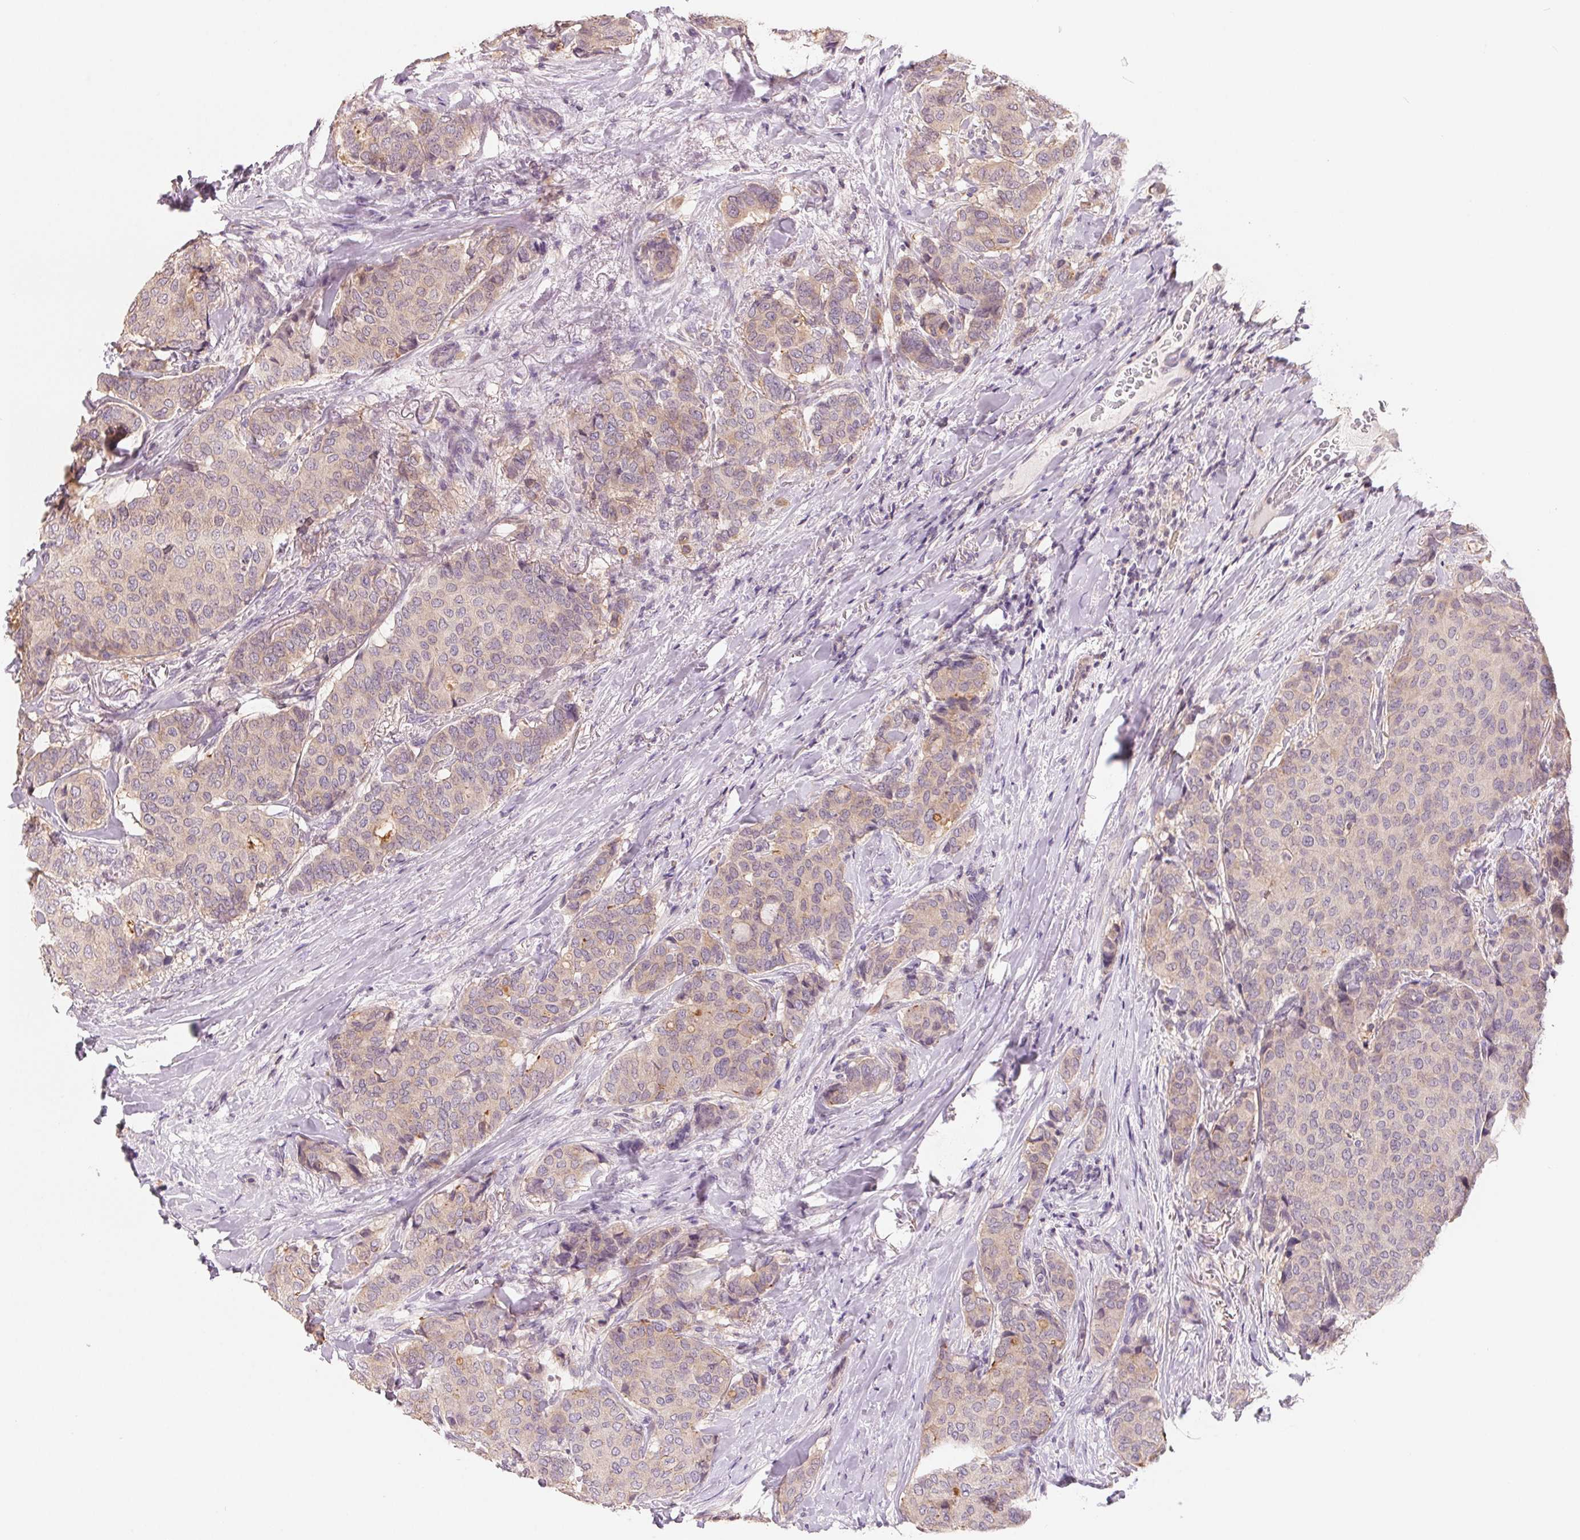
{"staining": {"intensity": "weak", "quantity": "25%-75%", "location": "cytoplasmic/membranous"}, "tissue": "breast cancer", "cell_type": "Tumor cells", "image_type": "cancer", "snomed": [{"axis": "morphology", "description": "Duct carcinoma"}, {"axis": "topography", "description": "Breast"}], "caption": "Immunohistochemistry histopathology image of human breast cancer (invasive ductal carcinoma) stained for a protein (brown), which shows low levels of weak cytoplasmic/membranous expression in approximately 25%-75% of tumor cells.", "gene": "VTCN1", "patient": {"sex": "female", "age": 75}}